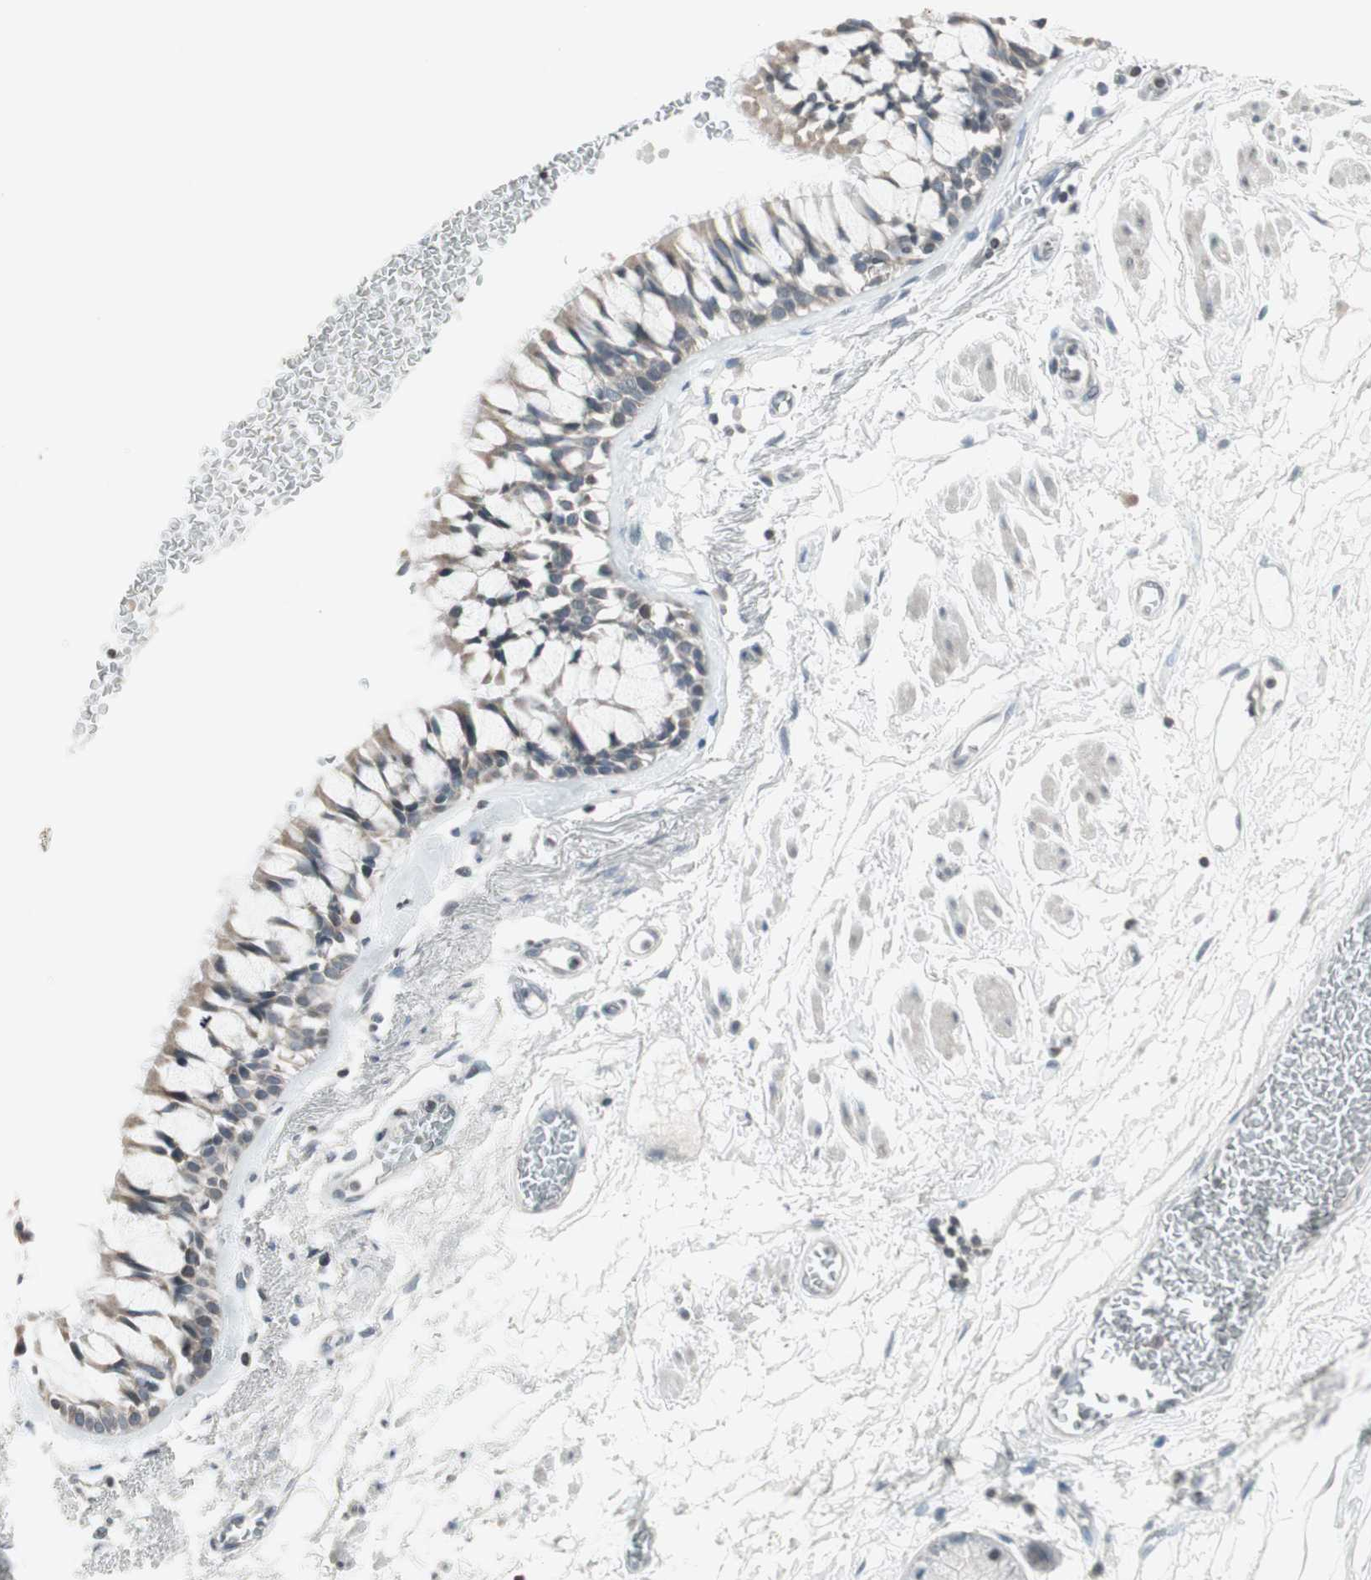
{"staining": {"intensity": "weak", "quantity": ">75%", "location": "cytoplasmic/membranous"}, "tissue": "bronchus", "cell_type": "Respiratory epithelial cells", "image_type": "normal", "snomed": [{"axis": "morphology", "description": "Normal tissue, NOS"}, {"axis": "topography", "description": "Bronchus"}], "caption": "Human bronchus stained with a protein marker shows weak staining in respiratory epithelial cells.", "gene": "ARG2", "patient": {"sex": "male", "age": 66}}